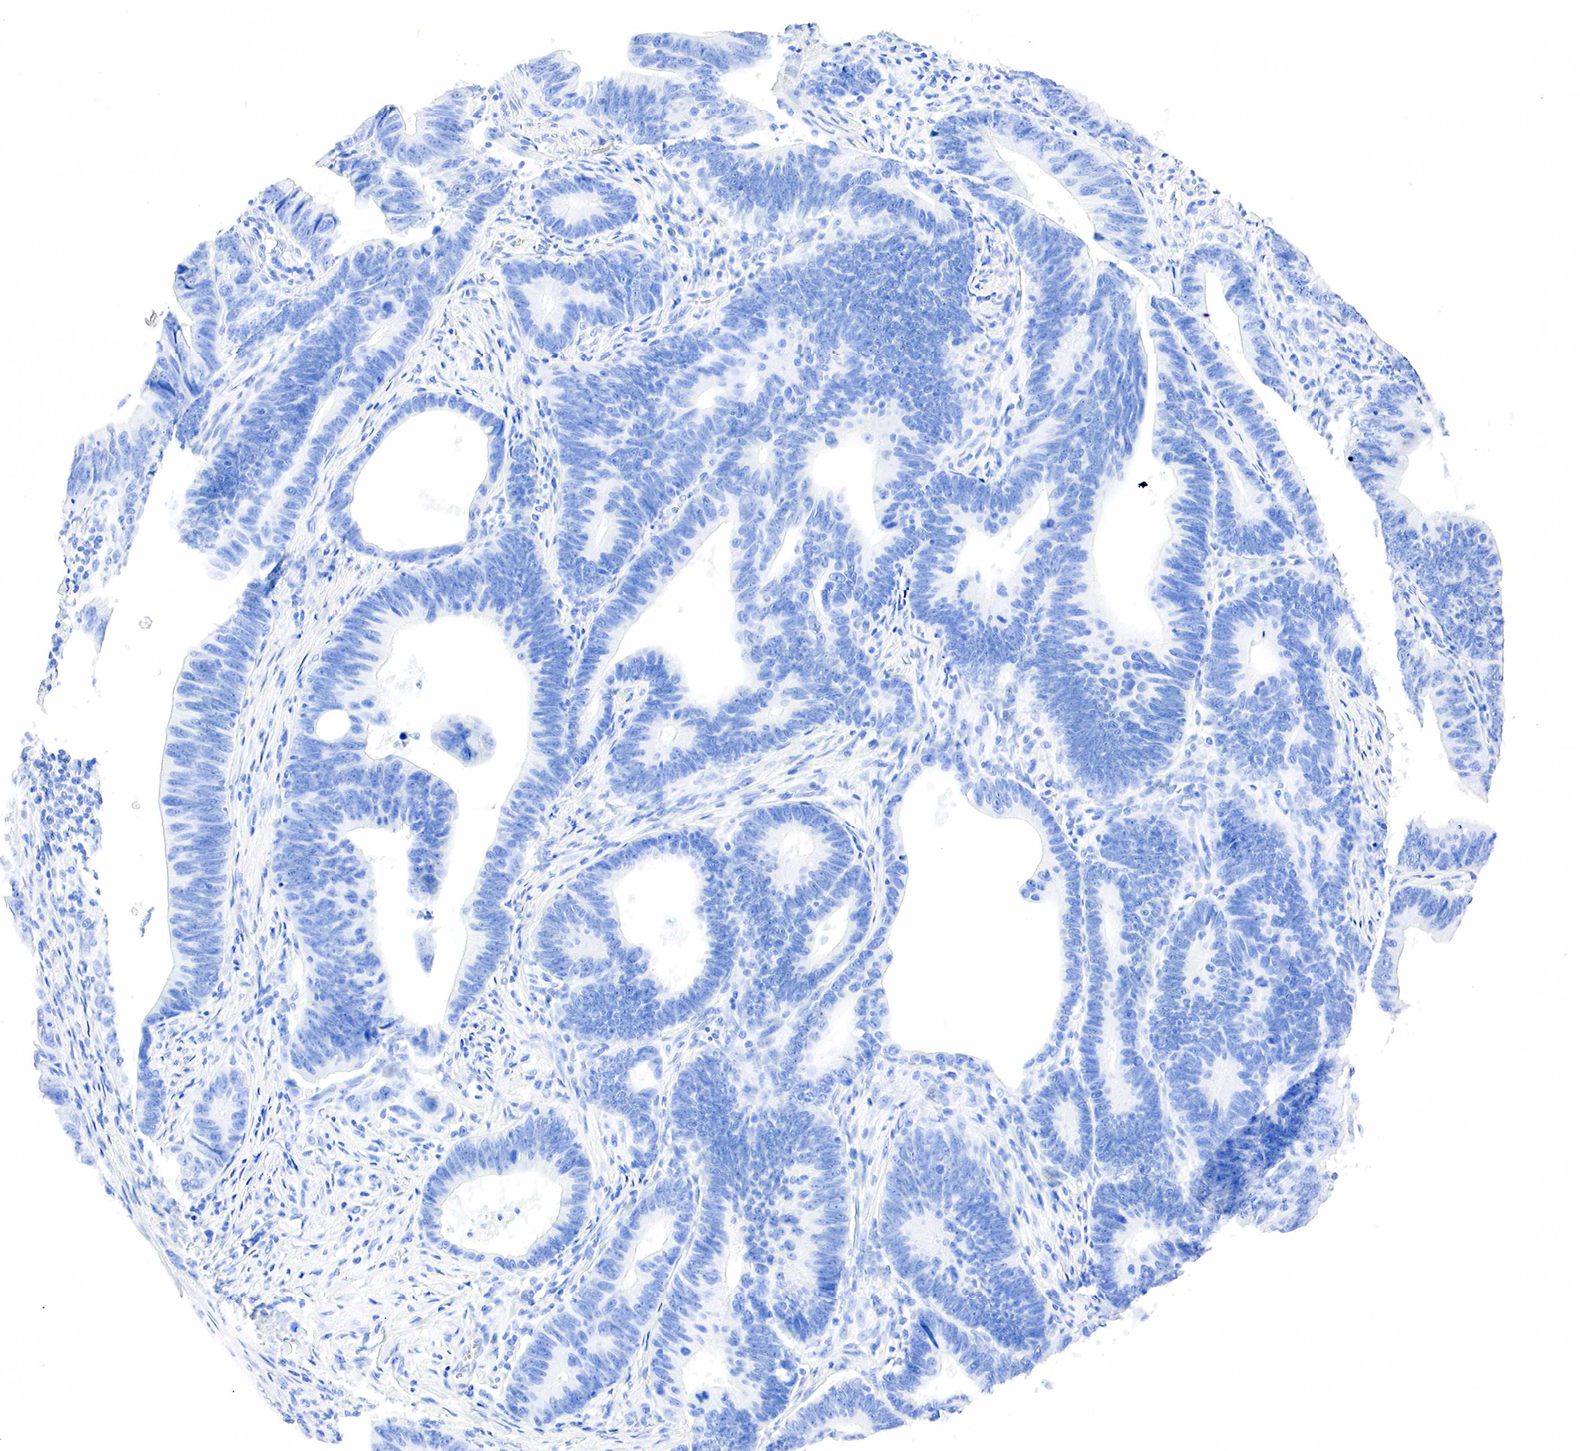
{"staining": {"intensity": "negative", "quantity": "none", "location": "none"}, "tissue": "colorectal cancer", "cell_type": "Tumor cells", "image_type": "cancer", "snomed": [{"axis": "morphology", "description": "Adenocarcinoma, NOS"}, {"axis": "topography", "description": "Colon"}], "caption": "IHC micrograph of human colorectal adenocarcinoma stained for a protein (brown), which demonstrates no positivity in tumor cells.", "gene": "PTH", "patient": {"sex": "female", "age": 78}}